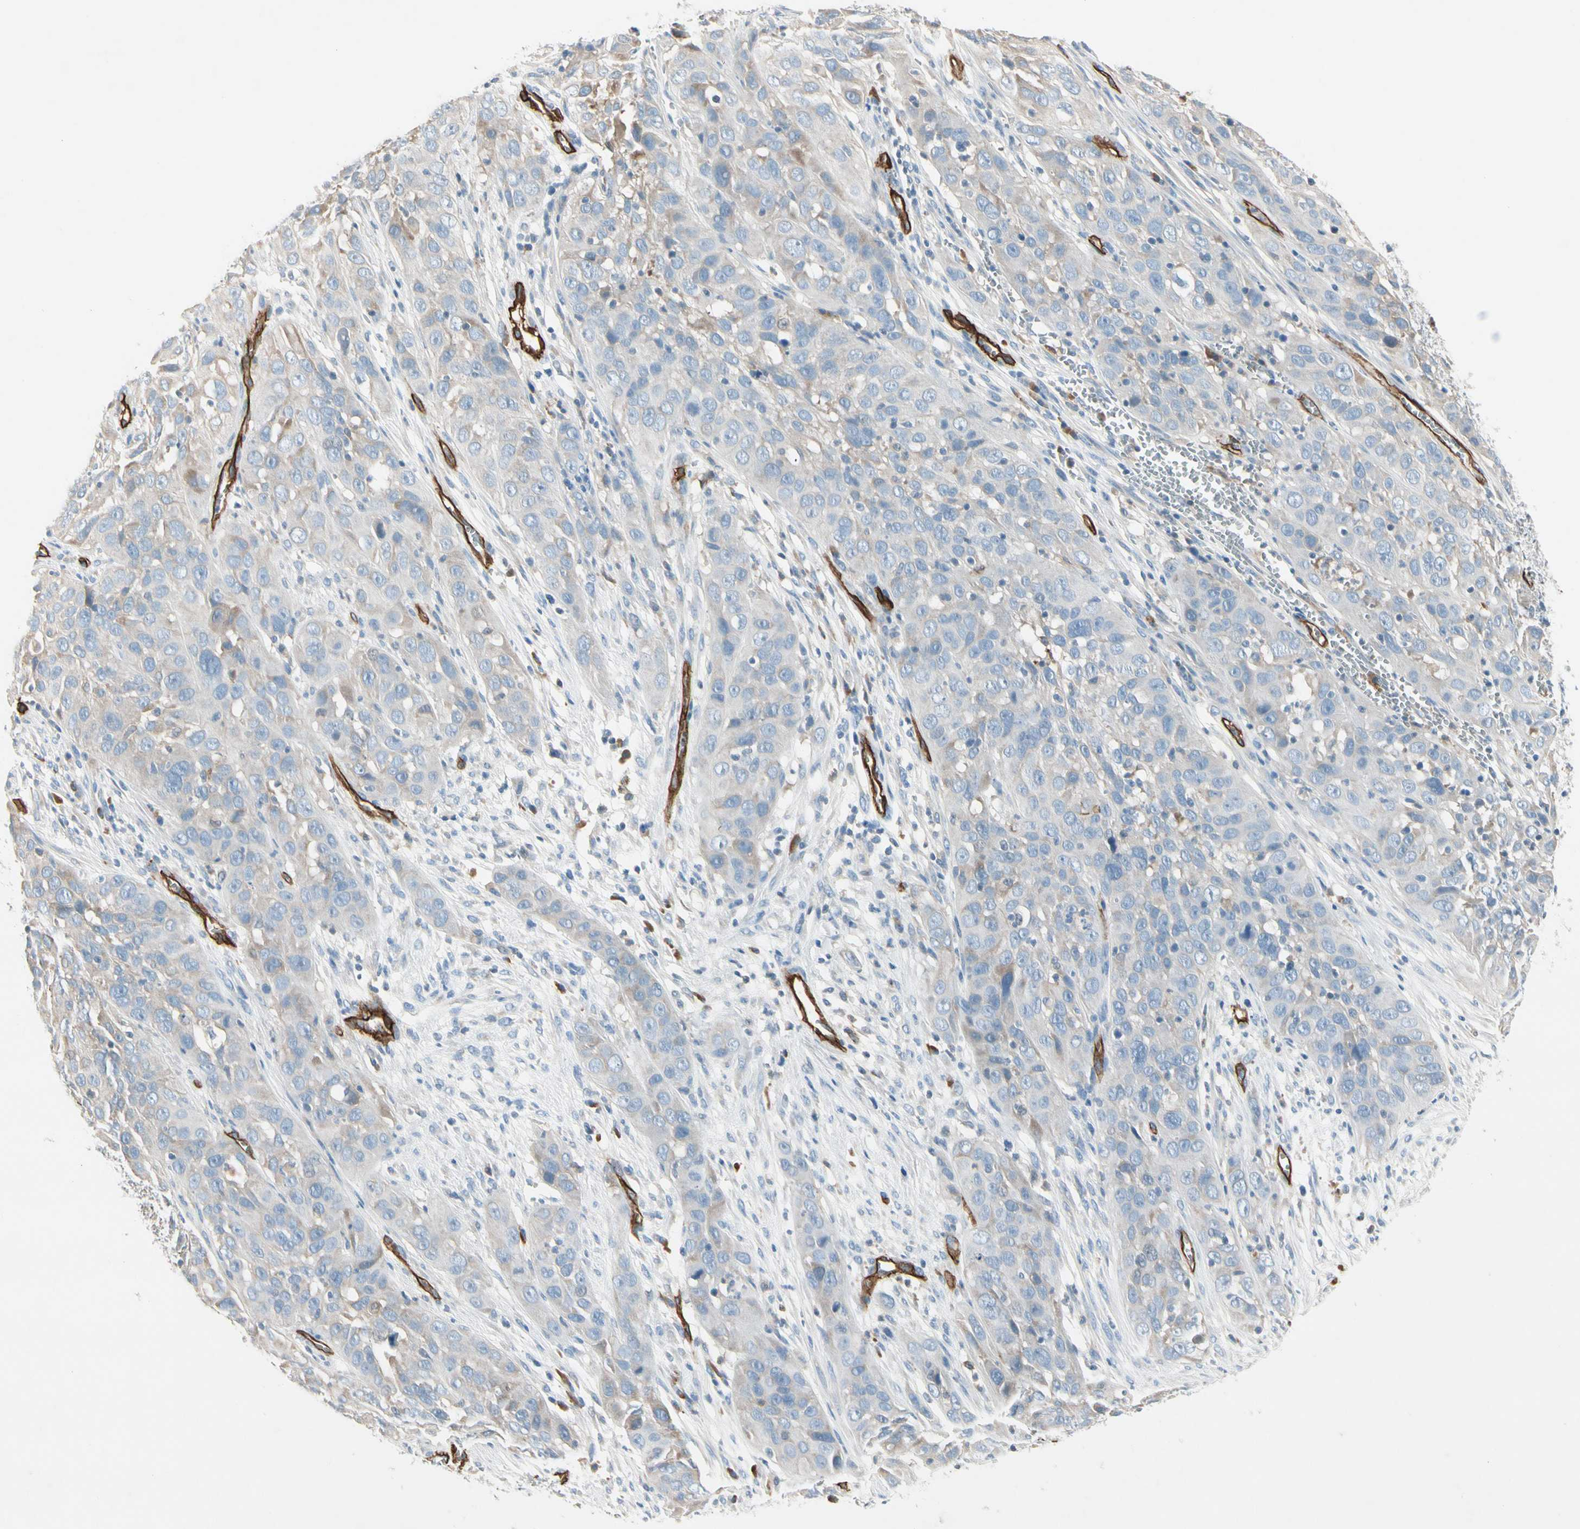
{"staining": {"intensity": "weak", "quantity": "<25%", "location": "cytoplasmic/membranous"}, "tissue": "cervical cancer", "cell_type": "Tumor cells", "image_type": "cancer", "snomed": [{"axis": "morphology", "description": "Squamous cell carcinoma, NOS"}, {"axis": "topography", "description": "Cervix"}], "caption": "Immunohistochemistry (IHC) of cervical cancer (squamous cell carcinoma) reveals no expression in tumor cells. (Stains: DAB (3,3'-diaminobenzidine) IHC with hematoxylin counter stain, Microscopy: brightfield microscopy at high magnification).", "gene": "CD93", "patient": {"sex": "female", "age": 32}}